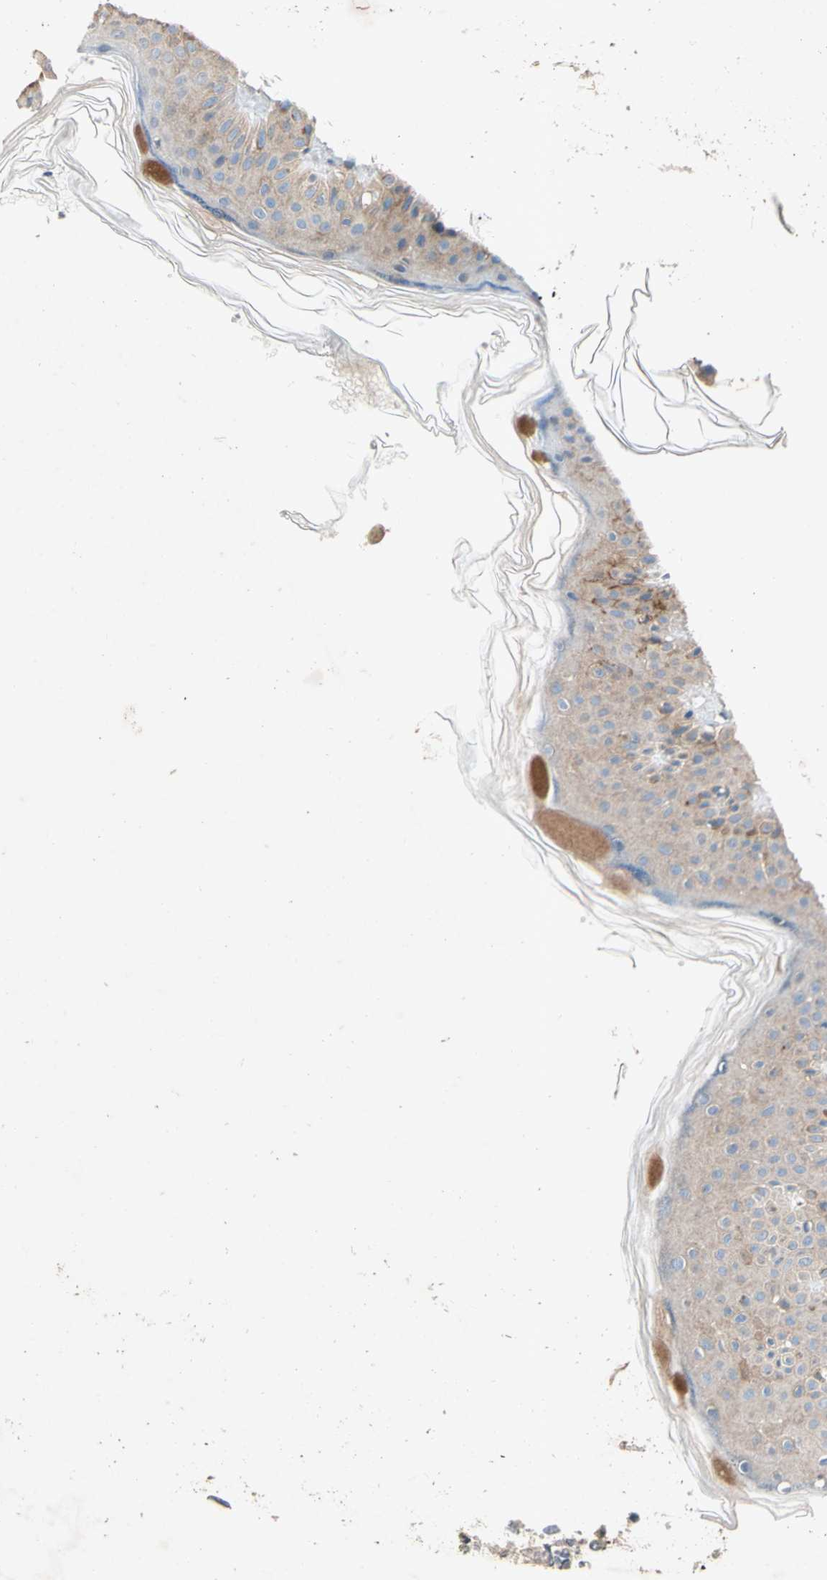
{"staining": {"intensity": "negative", "quantity": "none", "location": "none"}, "tissue": "skin", "cell_type": "Fibroblasts", "image_type": "normal", "snomed": [{"axis": "morphology", "description": "Normal tissue, NOS"}, {"axis": "topography", "description": "Skin"}], "caption": "Micrograph shows no significant protein expression in fibroblasts of unremarkable skin.", "gene": "NDFIP2", "patient": {"sex": "male", "age": 67}}